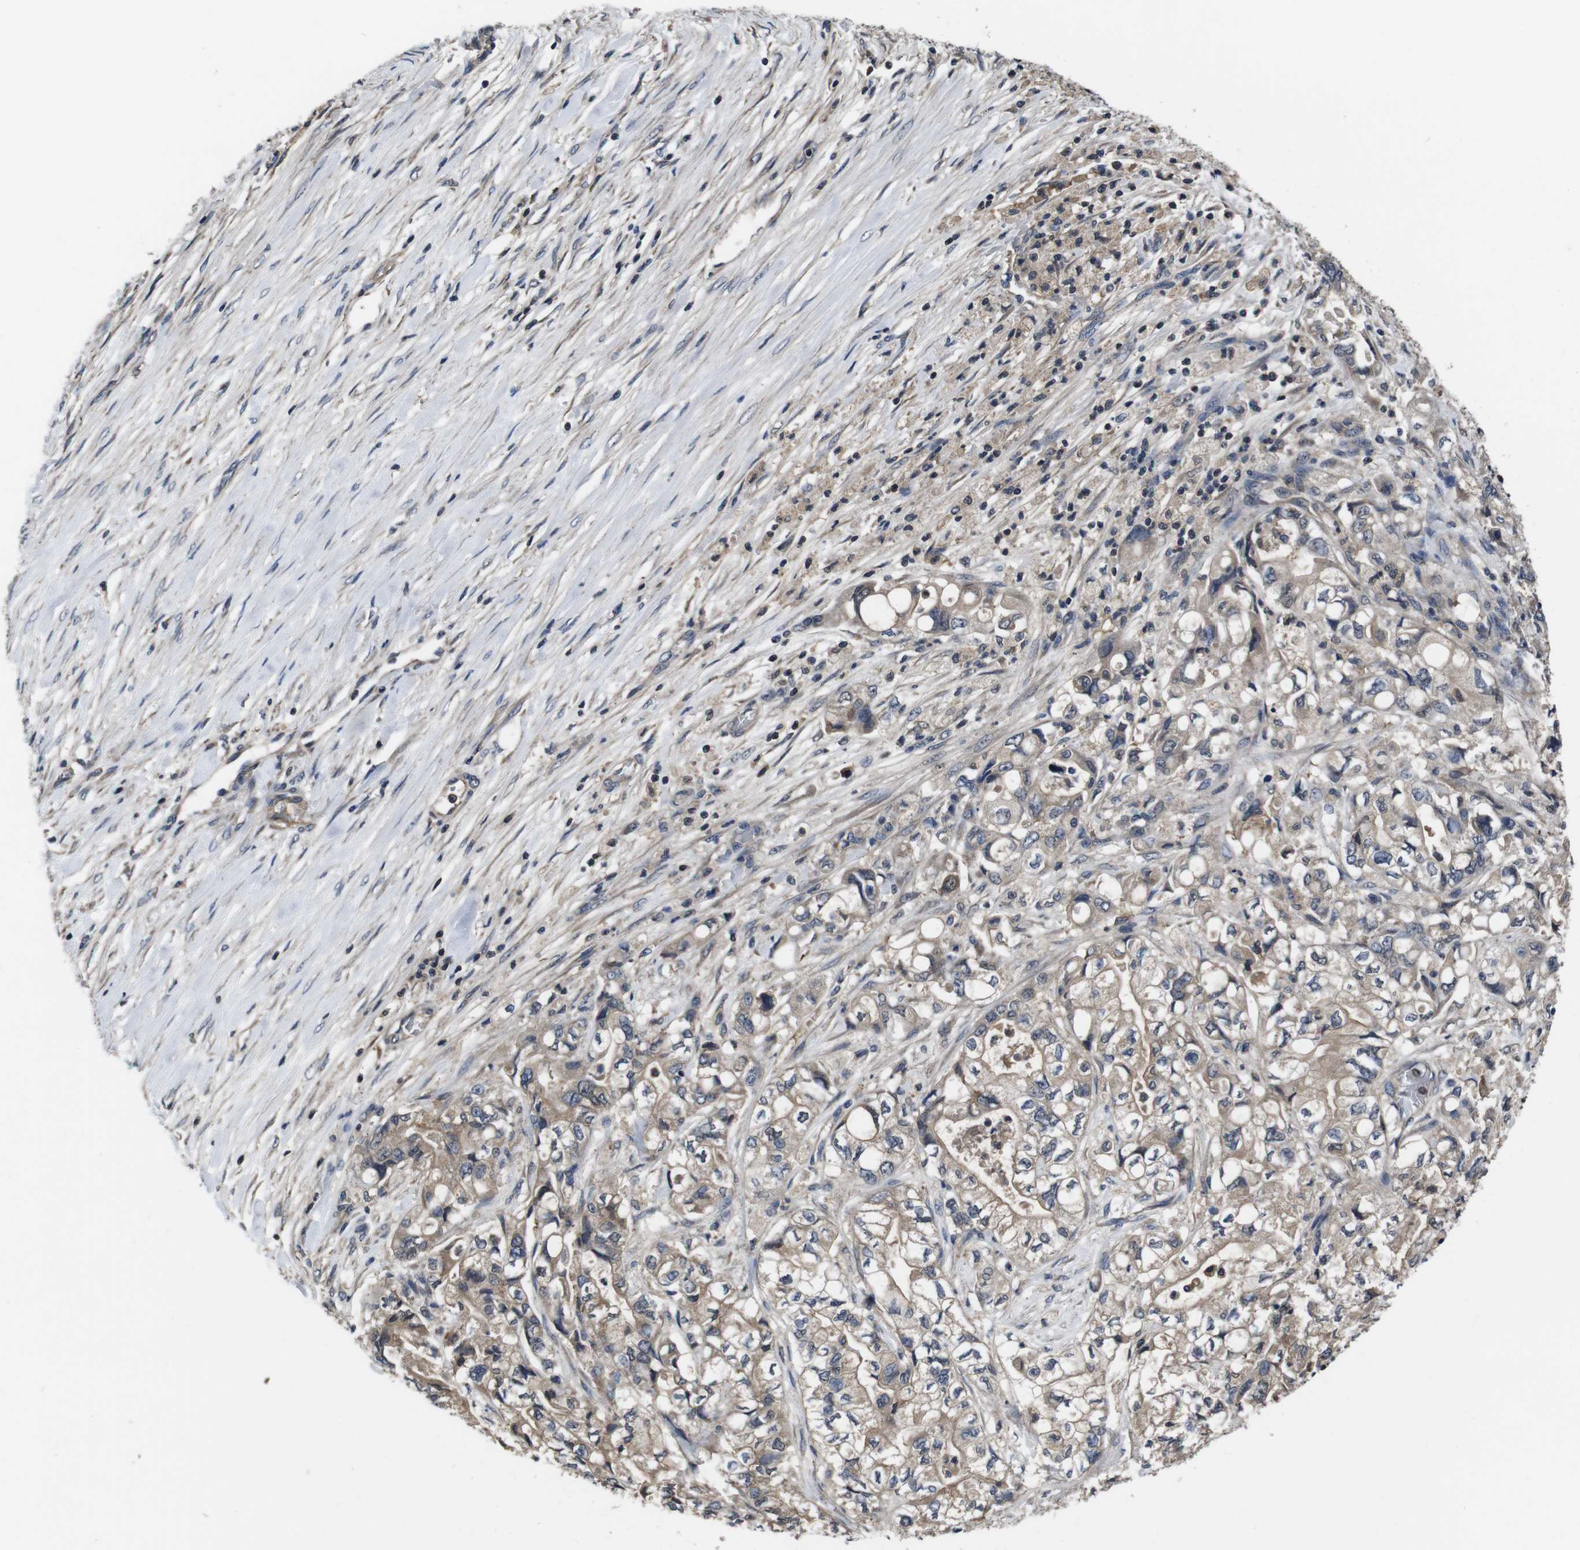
{"staining": {"intensity": "weak", "quantity": ">75%", "location": "cytoplasmic/membranous"}, "tissue": "pancreatic cancer", "cell_type": "Tumor cells", "image_type": "cancer", "snomed": [{"axis": "morphology", "description": "Adenocarcinoma, NOS"}, {"axis": "topography", "description": "Pancreas"}], "caption": "Human pancreatic cancer (adenocarcinoma) stained with a protein marker exhibits weak staining in tumor cells.", "gene": "CXCL11", "patient": {"sex": "male", "age": 79}}